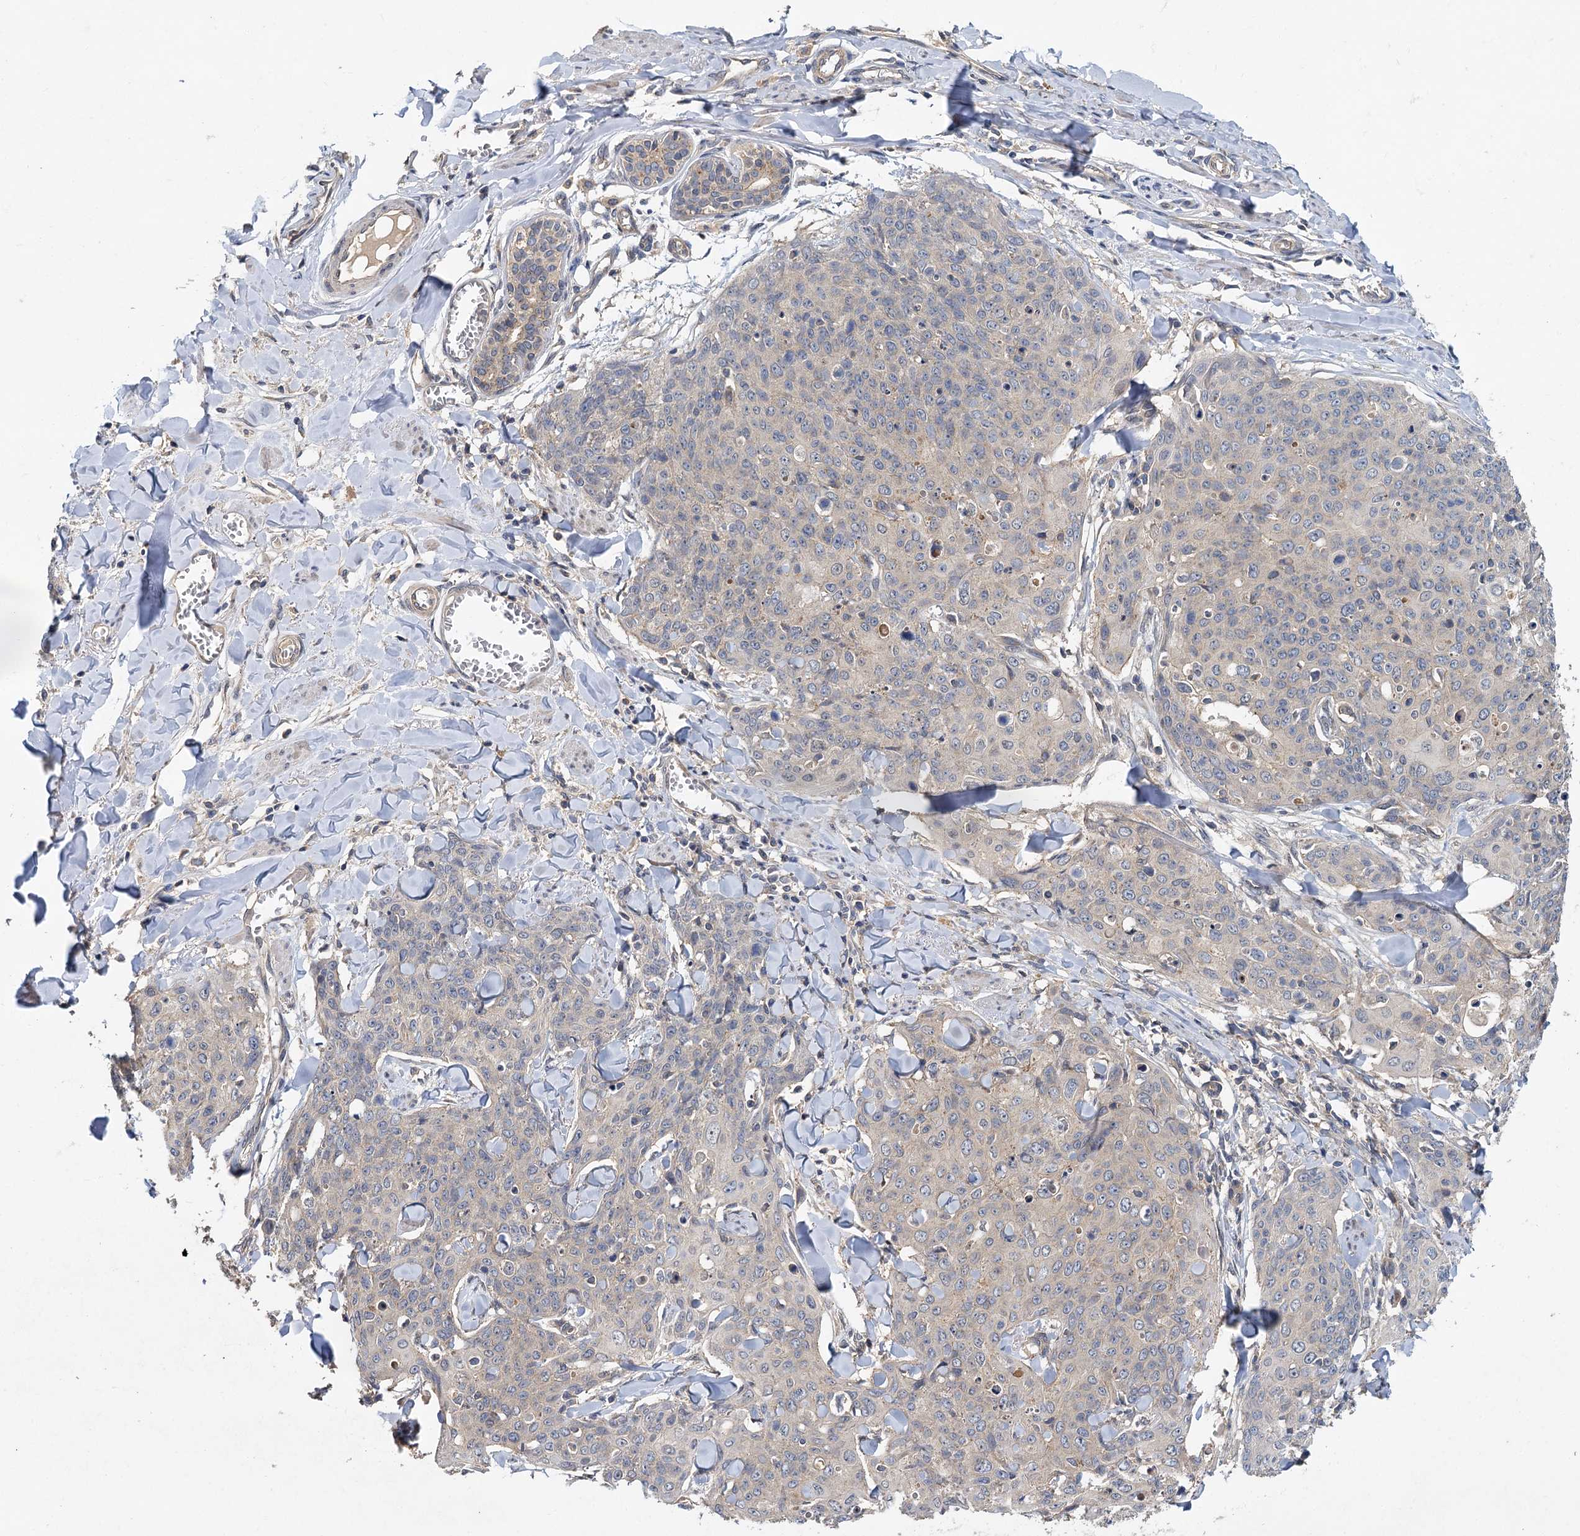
{"staining": {"intensity": "negative", "quantity": "none", "location": "none"}, "tissue": "skin cancer", "cell_type": "Tumor cells", "image_type": "cancer", "snomed": [{"axis": "morphology", "description": "Squamous cell carcinoma, NOS"}, {"axis": "topography", "description": "Skin"}, {"axis": "topography", "description": "Vulva"}], "caption": "There is no significant expression in tumor cells of skin cancer (squamous cell carcinoma).", "gene": "ZNF324", "patient": {"sex": "female", "age": 85}}